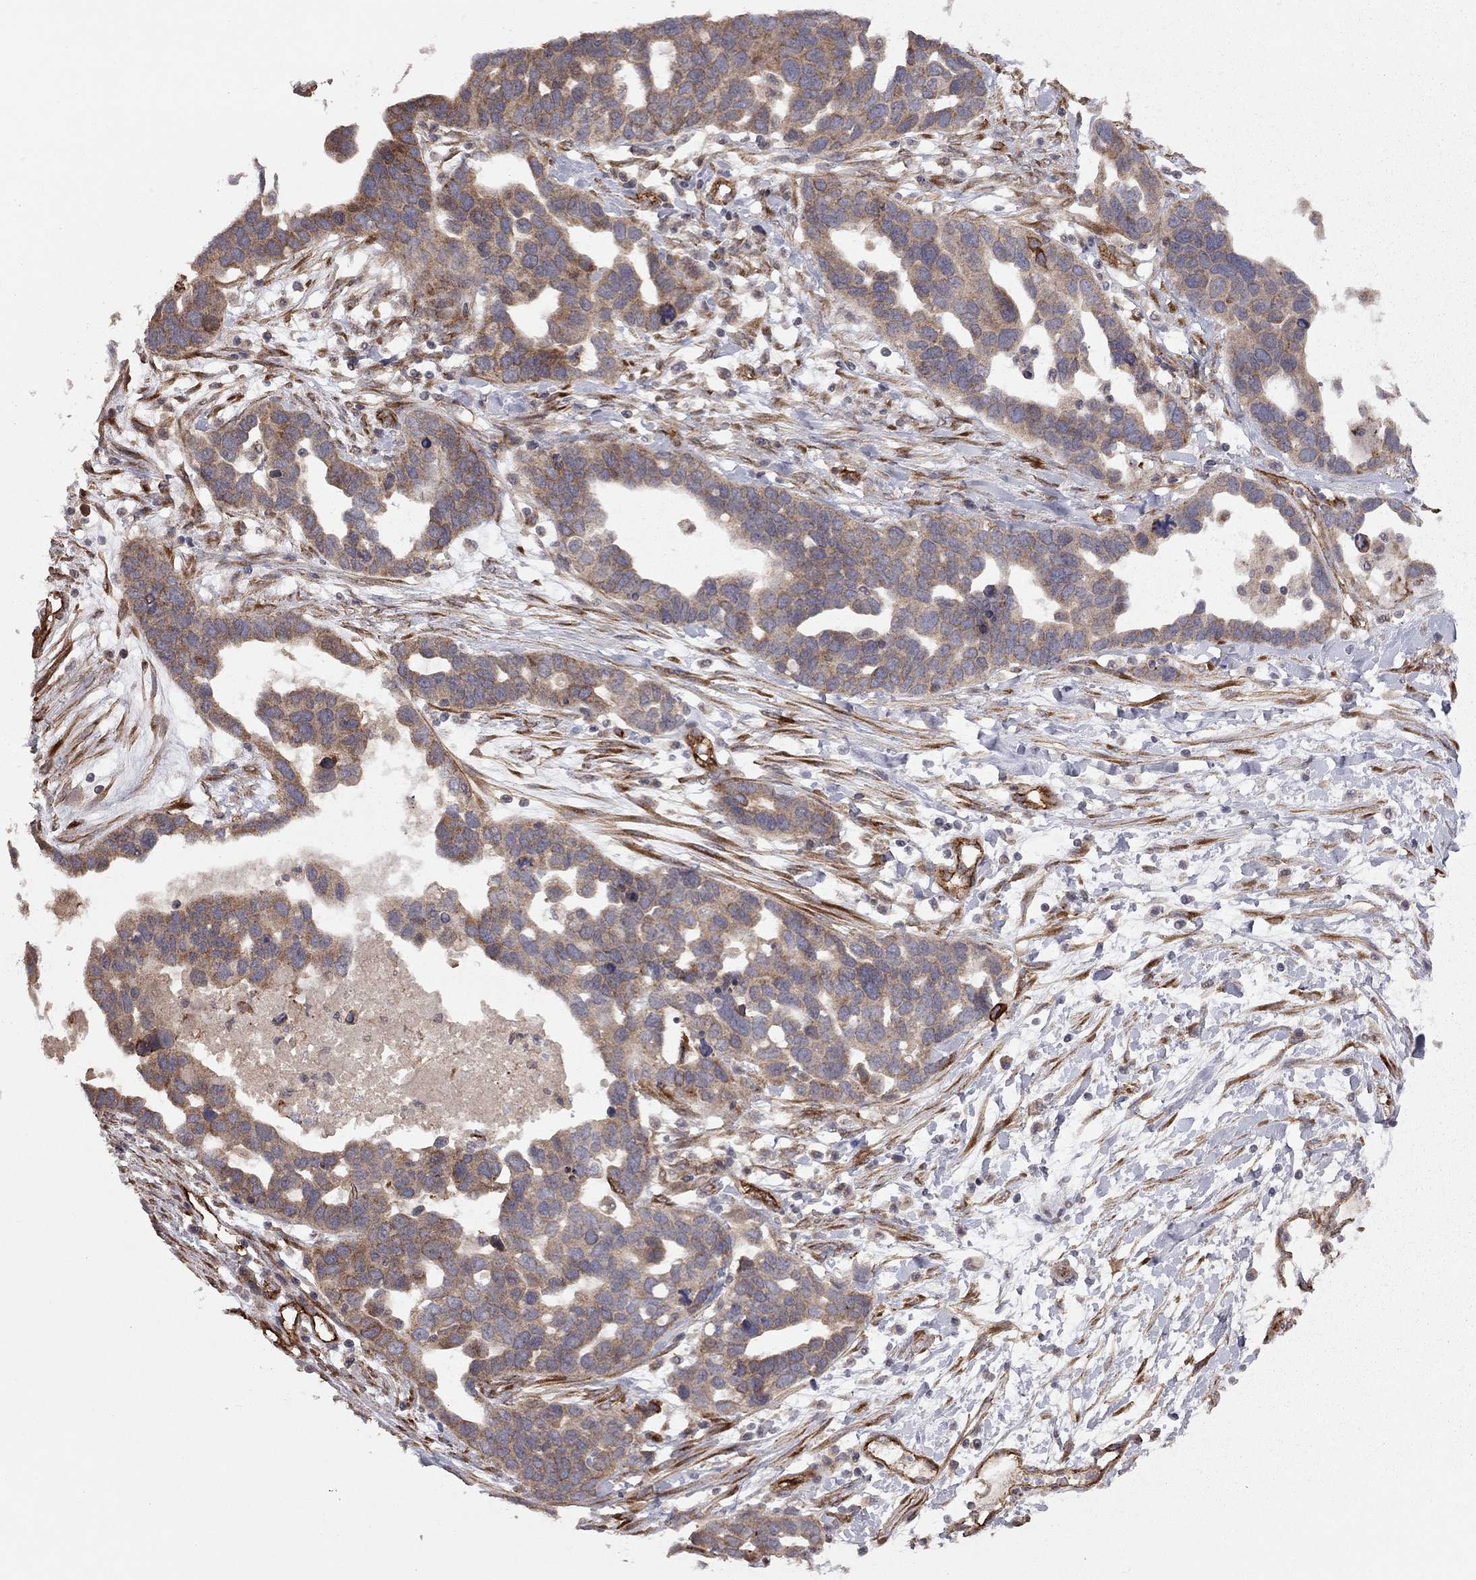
{"staining": {"intensity": "moderate", "quantity": "25%-75%", "location": "cytoplasmic/membranous"}, "tissue": "ovarian cancer", "cell_type": "Tumor cells", "image_type": "cancer", "snomed": [{"axis": "morphology", "description": "Cystadenocarcinoma, serous, NOS"}, {"axis": "topography", "description": "Ovary"}], "caption": "This is an image of immunohistochemistry (IHC) staining of serous cystadenocarcinoma (ovarian), which shows moderate staining in the cytoplasmic/membranous of tumor cells.", "gene": "EXOC3L2", "patient": {"sex": "female", "age": 54}}